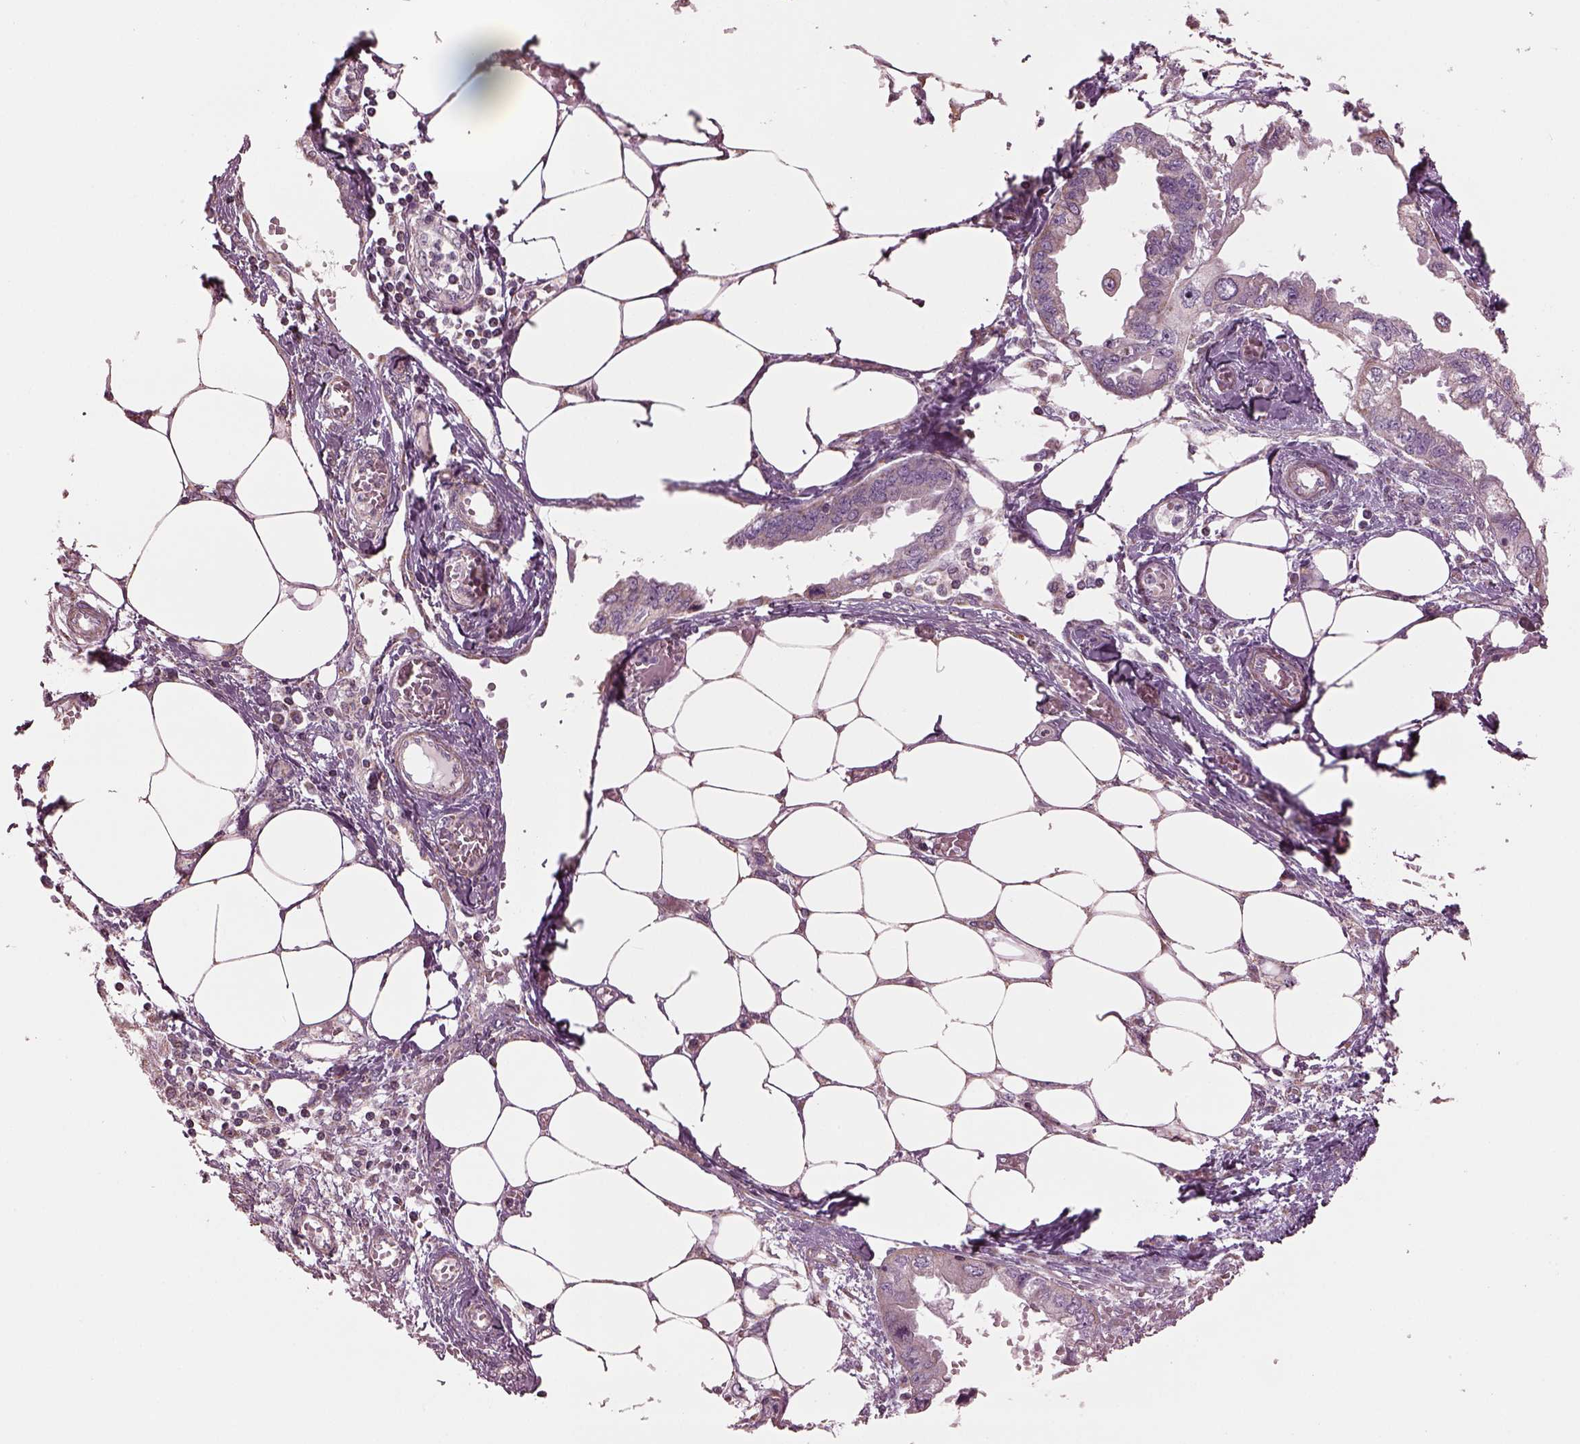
{"staining": {"intensity": "negative", "quantity": "none", "location": "none"}, "tissue": "endometrial cancer", "cell_type": "Tumor cells", "image_type": "cancer", "snomed": [{"axis": "morphology", "description": "Adenocarcinoma, NOS"}, {"axis": "morphology", "description": "Adenocarcinoma, metastatic, NOS"}, {"axis": "topography", "description": "Adipose tissue"}, {"axis": "topography", "description": "Endometrium"}], "caption": "Immunohistochemistry photomicrograph of neoplastic tissue: endometrial adenocarcinoma stained with DAB exhibits no significant protein positivity in tumor cells.", "gene": "SPATA7", "patient": {"sex": "female", "age": 67}}